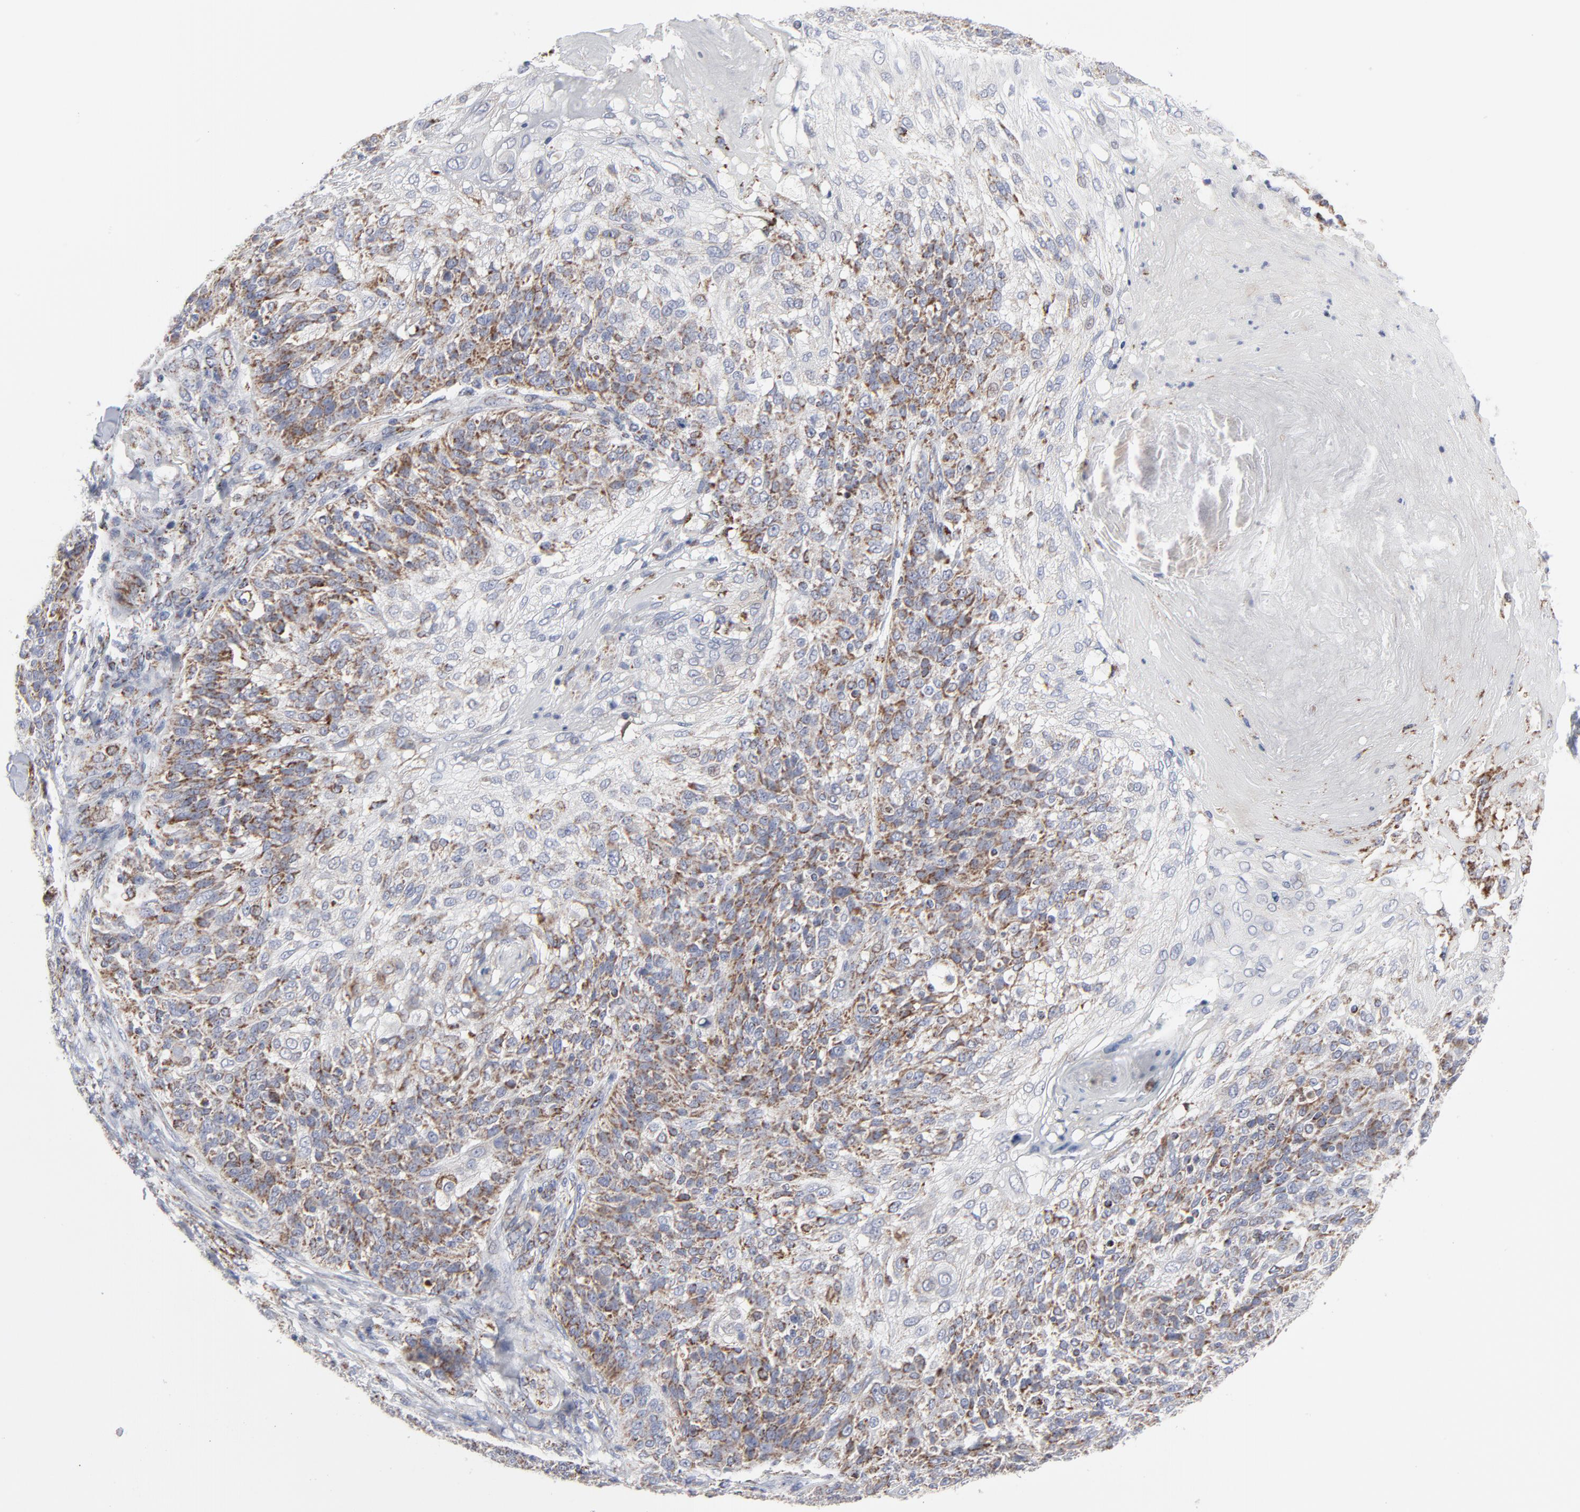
{"staining": {"intensity": "moderate", "quantity": "25%-75%", "location": "cytoplasmic/membranous"}, "tissue": "skin cancer", "cell_type": "Tumor cells", "image_type": "cancer", "snomed": [{"axis": "morphology", "description": "Normal tissue, NOS"}, {"axis": "morphology", "description": "Squamous cell carcinoma, NOS"}, {"axis": "topography", "description": "Skin"}], "caption": "Immunohistochemistry (IHC) (DAB) staining of human skin cancer exhibits moderate cytoplasmic/membranous protein expression in about 25%-75% of tumor cells.", "gene": "TXNRD2", "patient": {"sex": "female", "age": 83}}